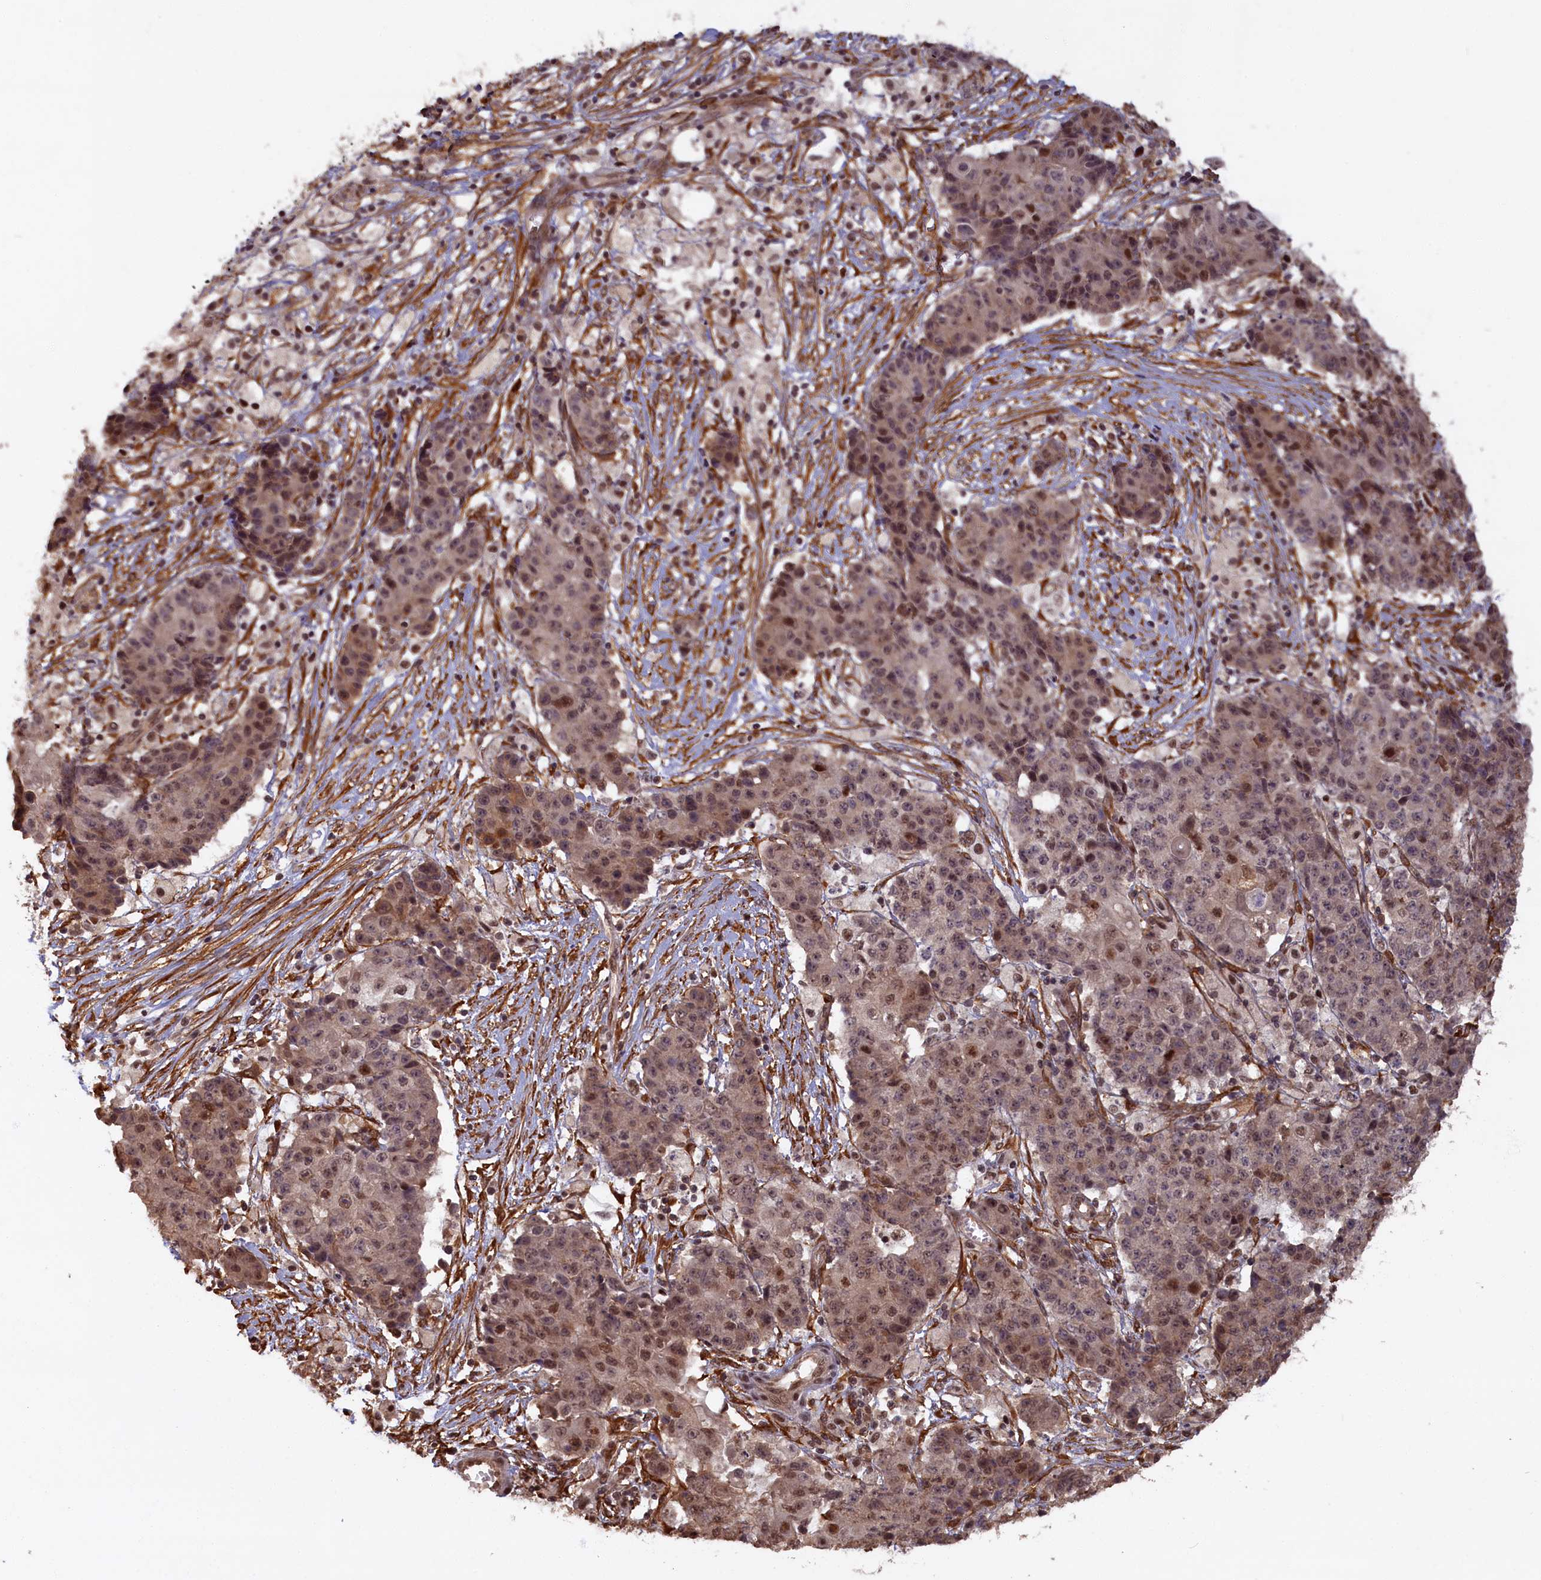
{"staining": {"intensity": "moderate", "quantity": ">75%", "location": "cytoplasmic/membranous,nuclear"}, "tissue": "ovarian cancer", "cell_type": "Tumor cells", "image_type": "cancer", "snomed": [{"axis": "morphology", "description": "Carcinoma, endometroid"}, {"axis": "topography", "description": "Ovary"}], "caption": "A photomicrograph showing moderate cytoplasmic/membranous and nuclear expression in approximately >75% of tumor cells in ovarian endometroid carcinoma, as visualized by brown immunohistochemical staining.", "gene": "HIF3A", "patient": {"sex": "female", "age": 42}}